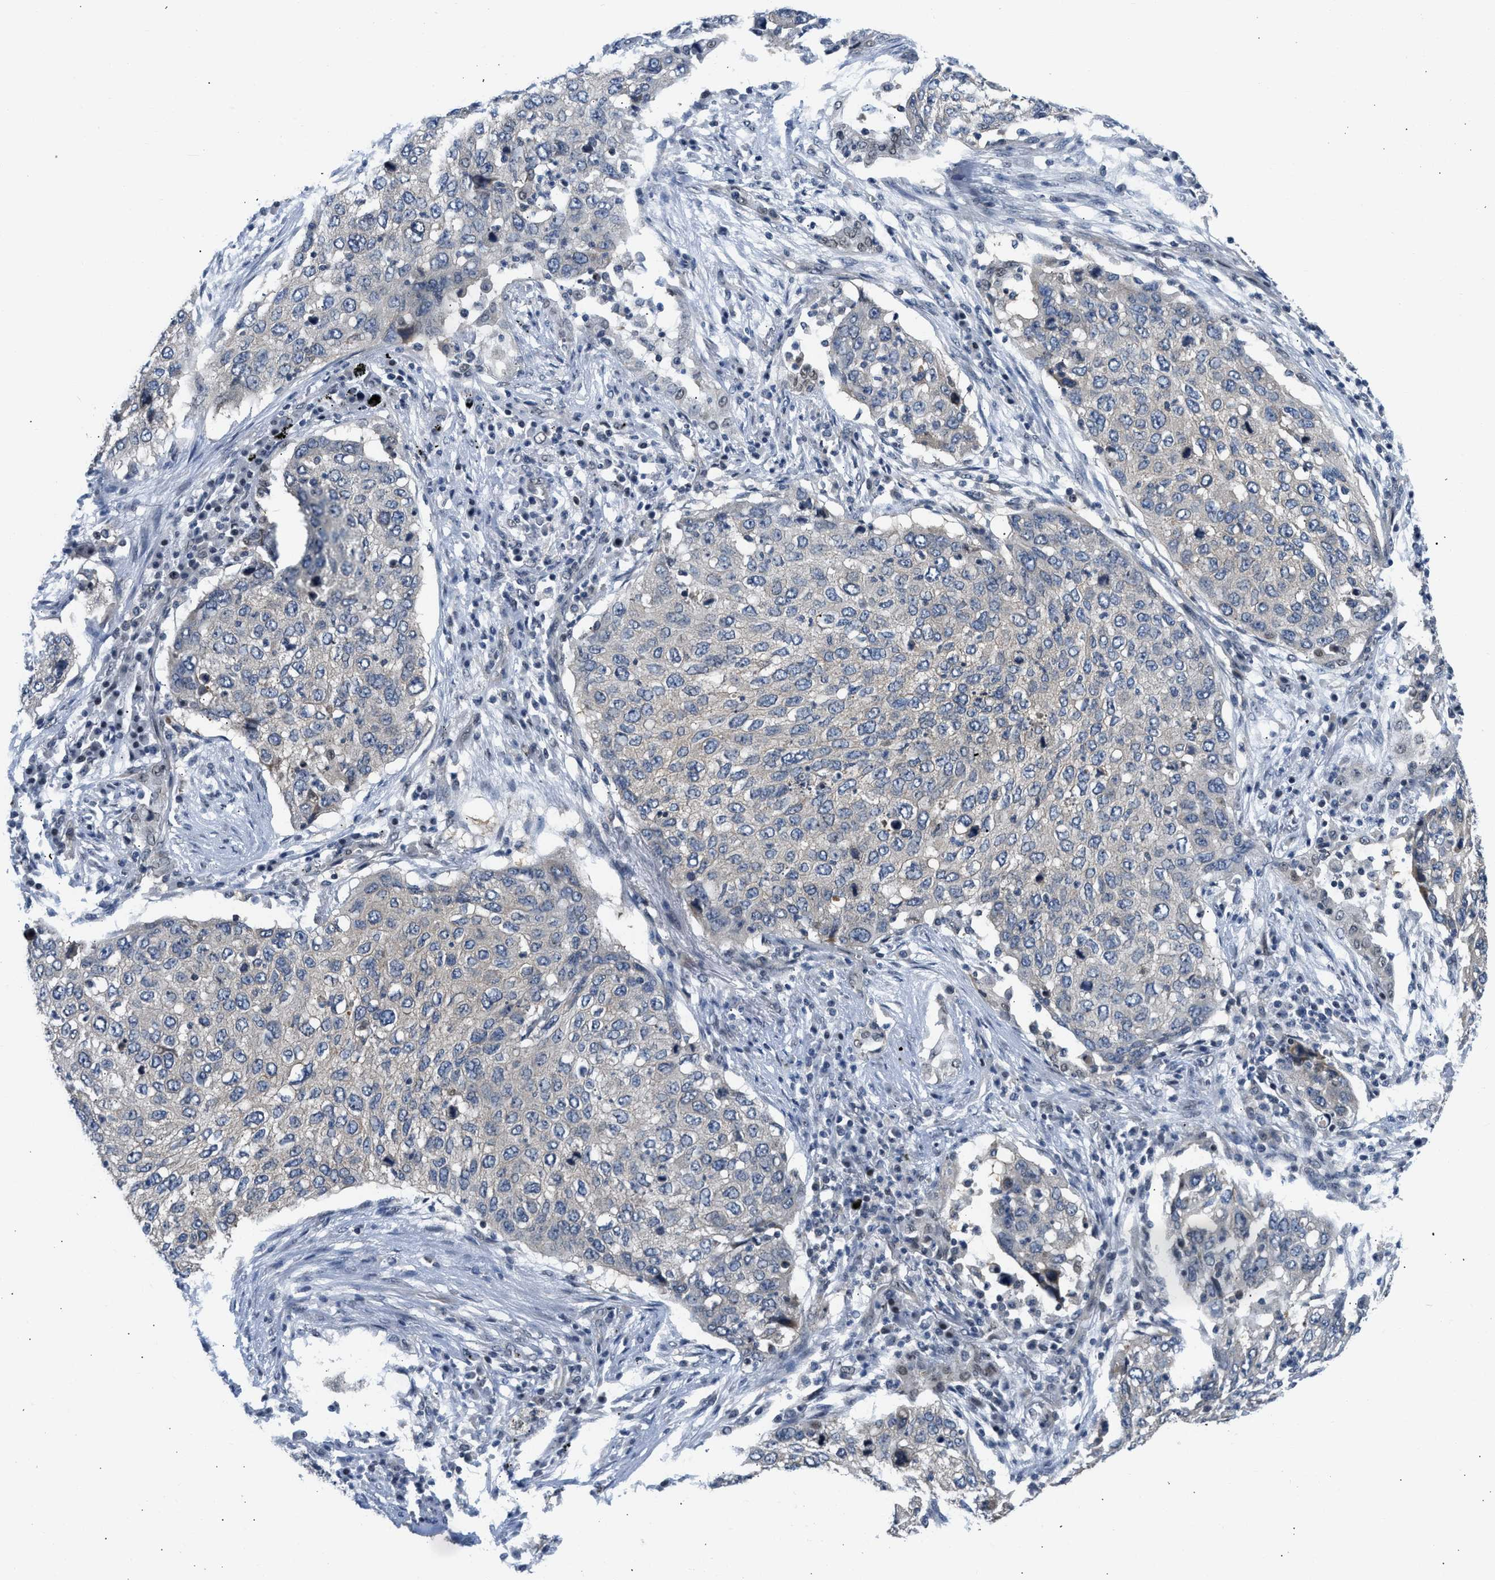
{"staining": {"intensity": "negative", "quantity": "none", "location": "none"}, "tissue": "lung cancer", "cell_type": "Tumor cells", "image_type": "cancer", "snomed": [{"axis": "morphology", "description": "Squamous cell carcinoma, NOS"}, {"axis": "topography", "description": "Lung"}], "caption": "The immunohistochemistry (IHC) histopathology image has no significant positivity in tumor cells of lung cancer tissue.", "gene": "OLIG3", "patient": {"sex": "female", "age": 63}}